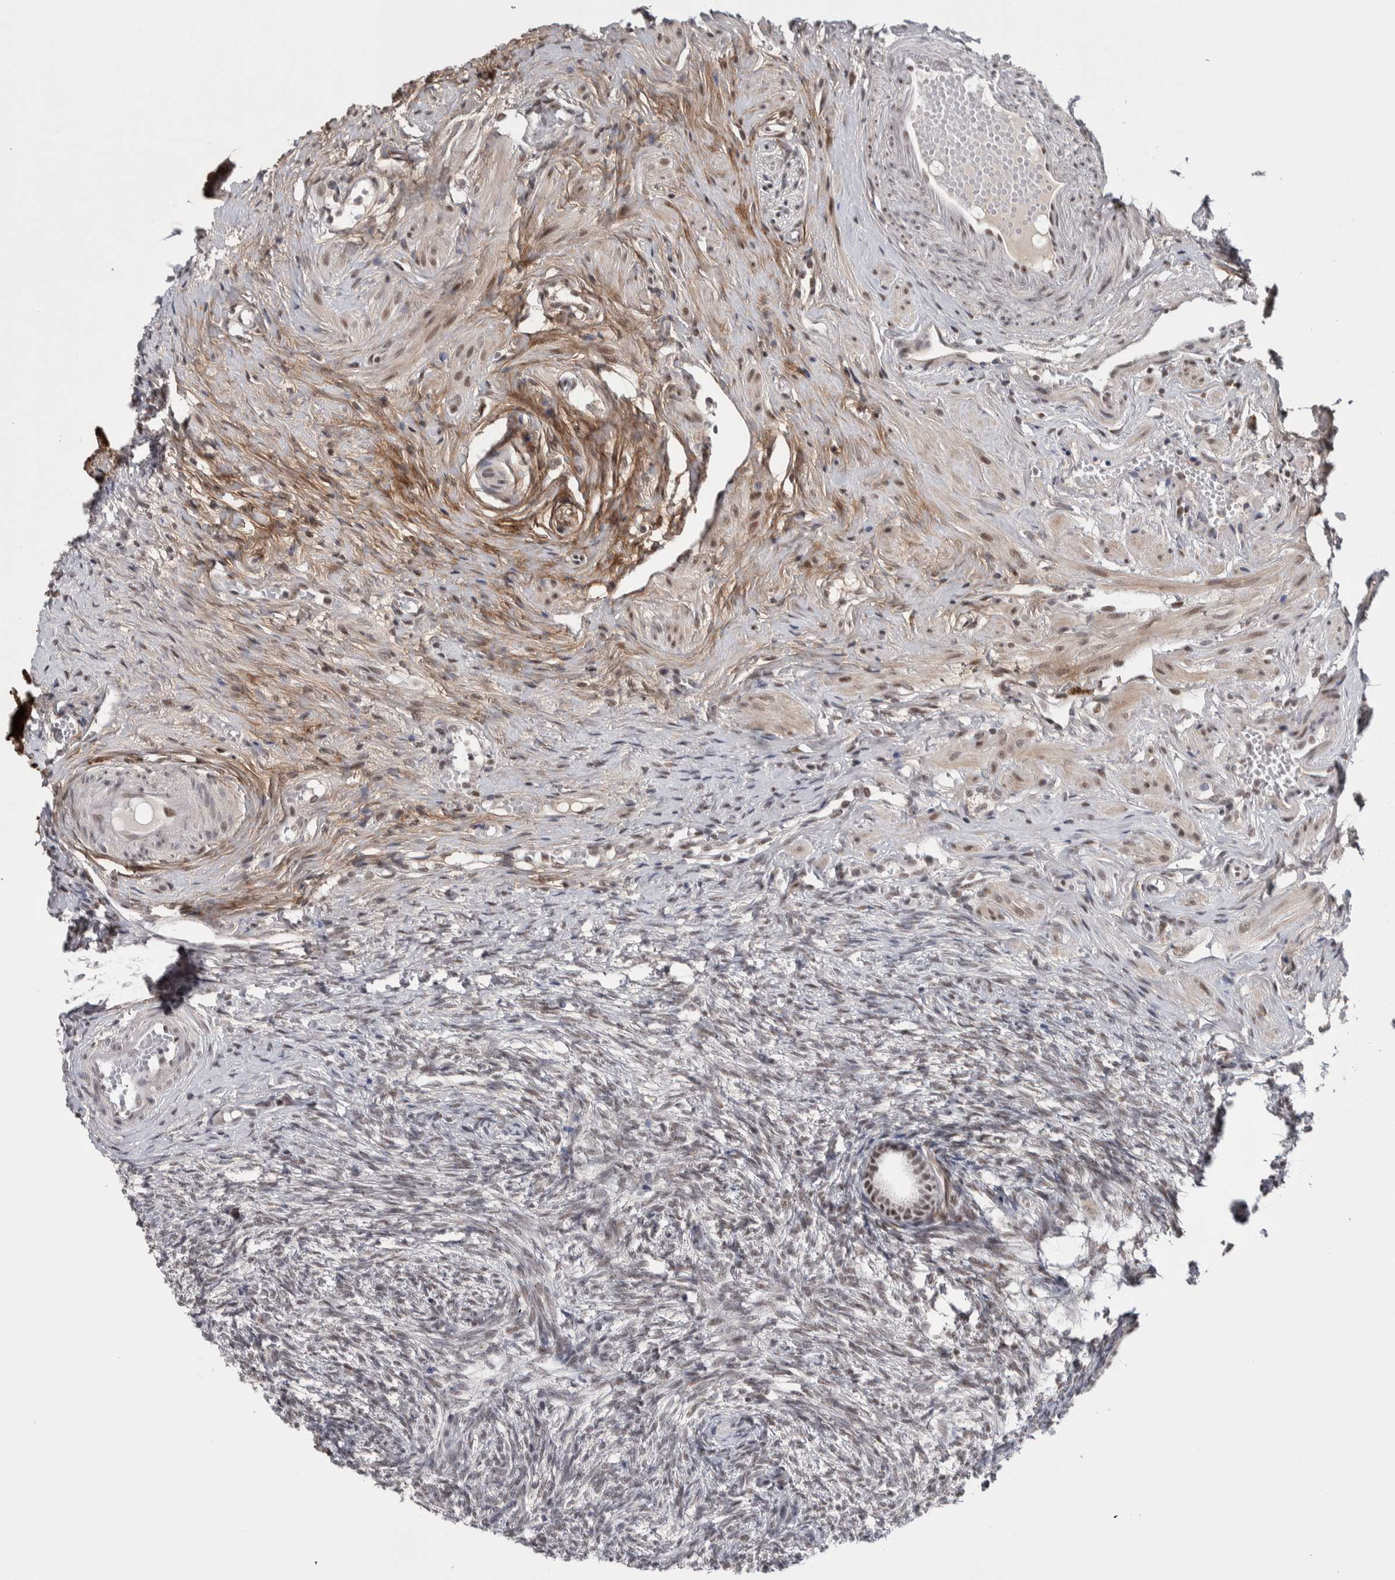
{"staining": {"intensity": "moderate", "quantity": "<25%", "location": "nuclear"}, "tissue": "ovary", "cell_type": "Ovarian stroma cells", "image_type": "normal", "snomed": [{"axis": "morphology", "description": "Normal tissue, NOS"}, {"axis": "topography", "description": "Ovary"}], "caption": "Brown immunohistochemical staining in unremarkable ovary displays moderate nuclear staining in about <25% of ovarian stroma cells. (DAB (3,3'-diaminobenzidine) IHC, brown staining for protein, blue staining for nuclei).", "gene": "ASPN", "patient": {"sex": "female", "age": 41}}